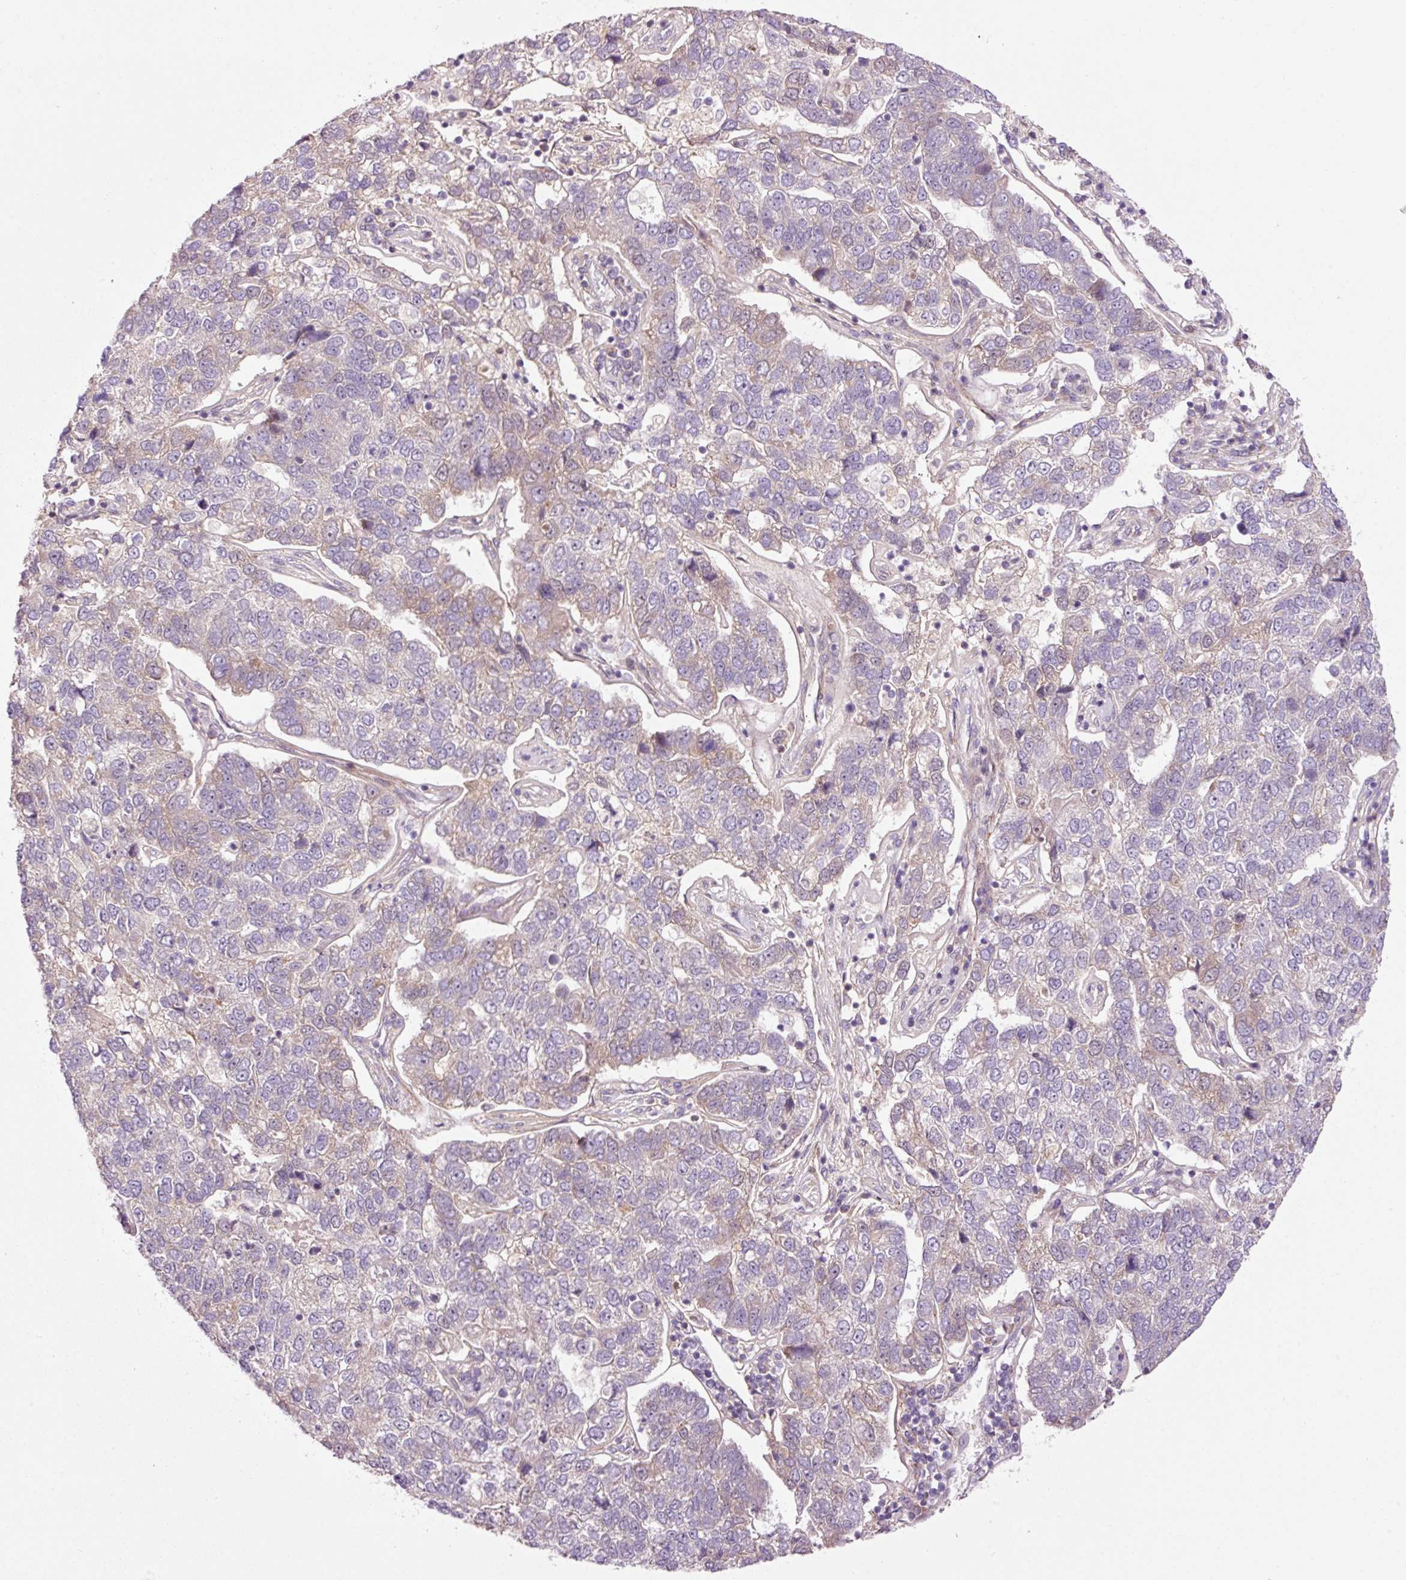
{"staining": {"intensity": "weak", "quantity": "<25%", "location": "cytoplasmic/membranous"}, "tissue": "pancreatic cancer", "cell_type": "Tumor cells", "image_type": "cancer", "snomed": [{"axis": "morphology", "description": "Adenocarcinoma, NOS"}, {"axis": "topography", "description": "Pancreas"}], "caption": "Photomicrograph shows no protein expression in tumor cells of pancreatic cancer (adenocarcinoma) tissue.", "gene": "ANKRD20A1", "patient": {"sex": "female", "age": 61}}